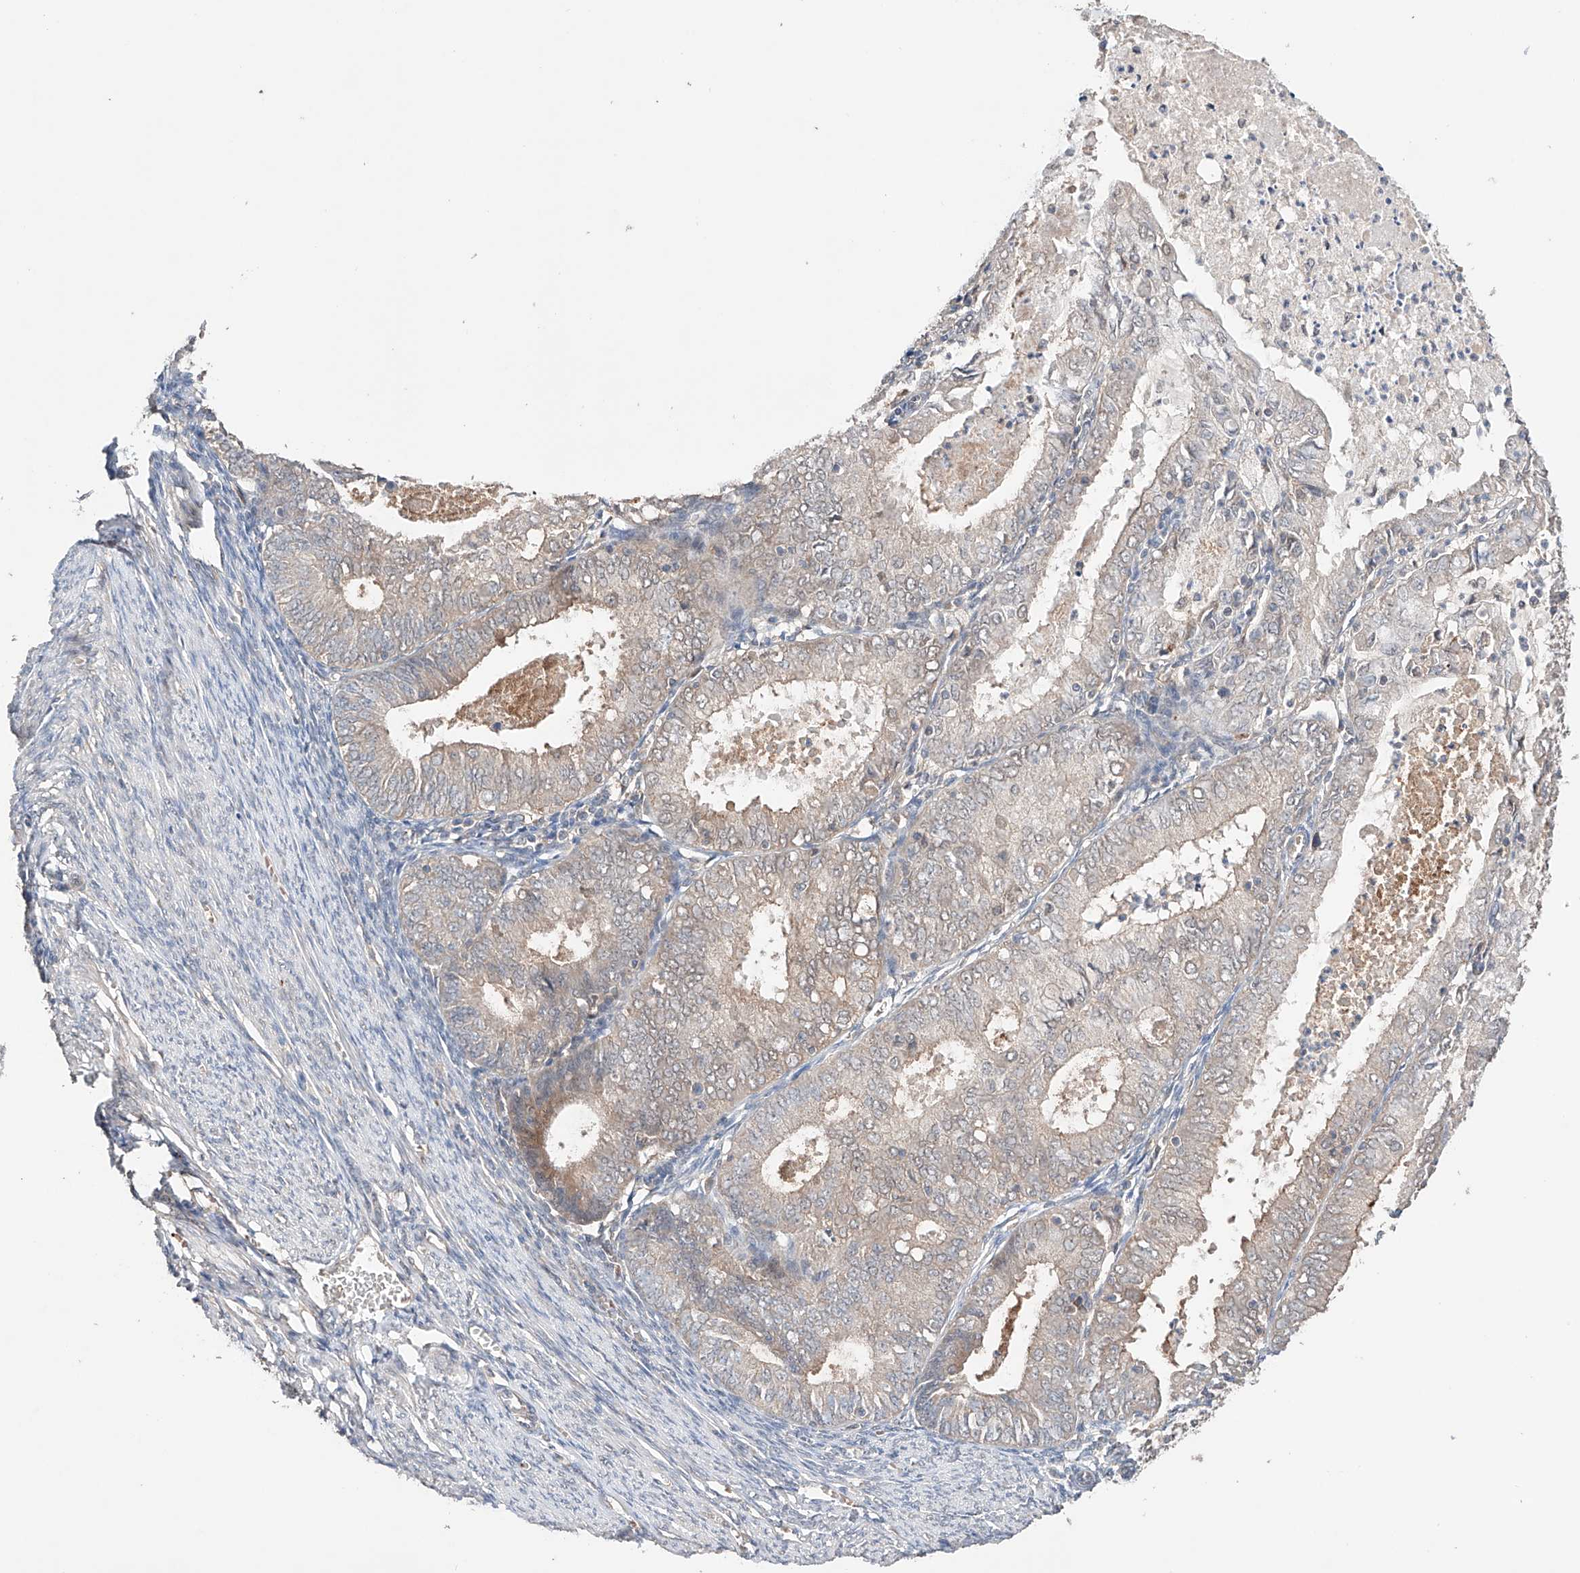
{"staining": {"intensity": "negative", "quantity": "none", "location": "none"}, "tissue": "endometrial cancer", "cell_type": "Tumor cells", "image_type": "cancer", "snomed": [{"axis": "morphology", "description": "Adenocarcinoma, NOS"}, {"axis": "topography", "description": "Endometrium"}], "caption": "Tumor cells are negative for brown protein staining in endometrial cancer (adenocarcinoma).", "gene": "ZFHX2", "patient": {"sex": "female", "age": 57}}